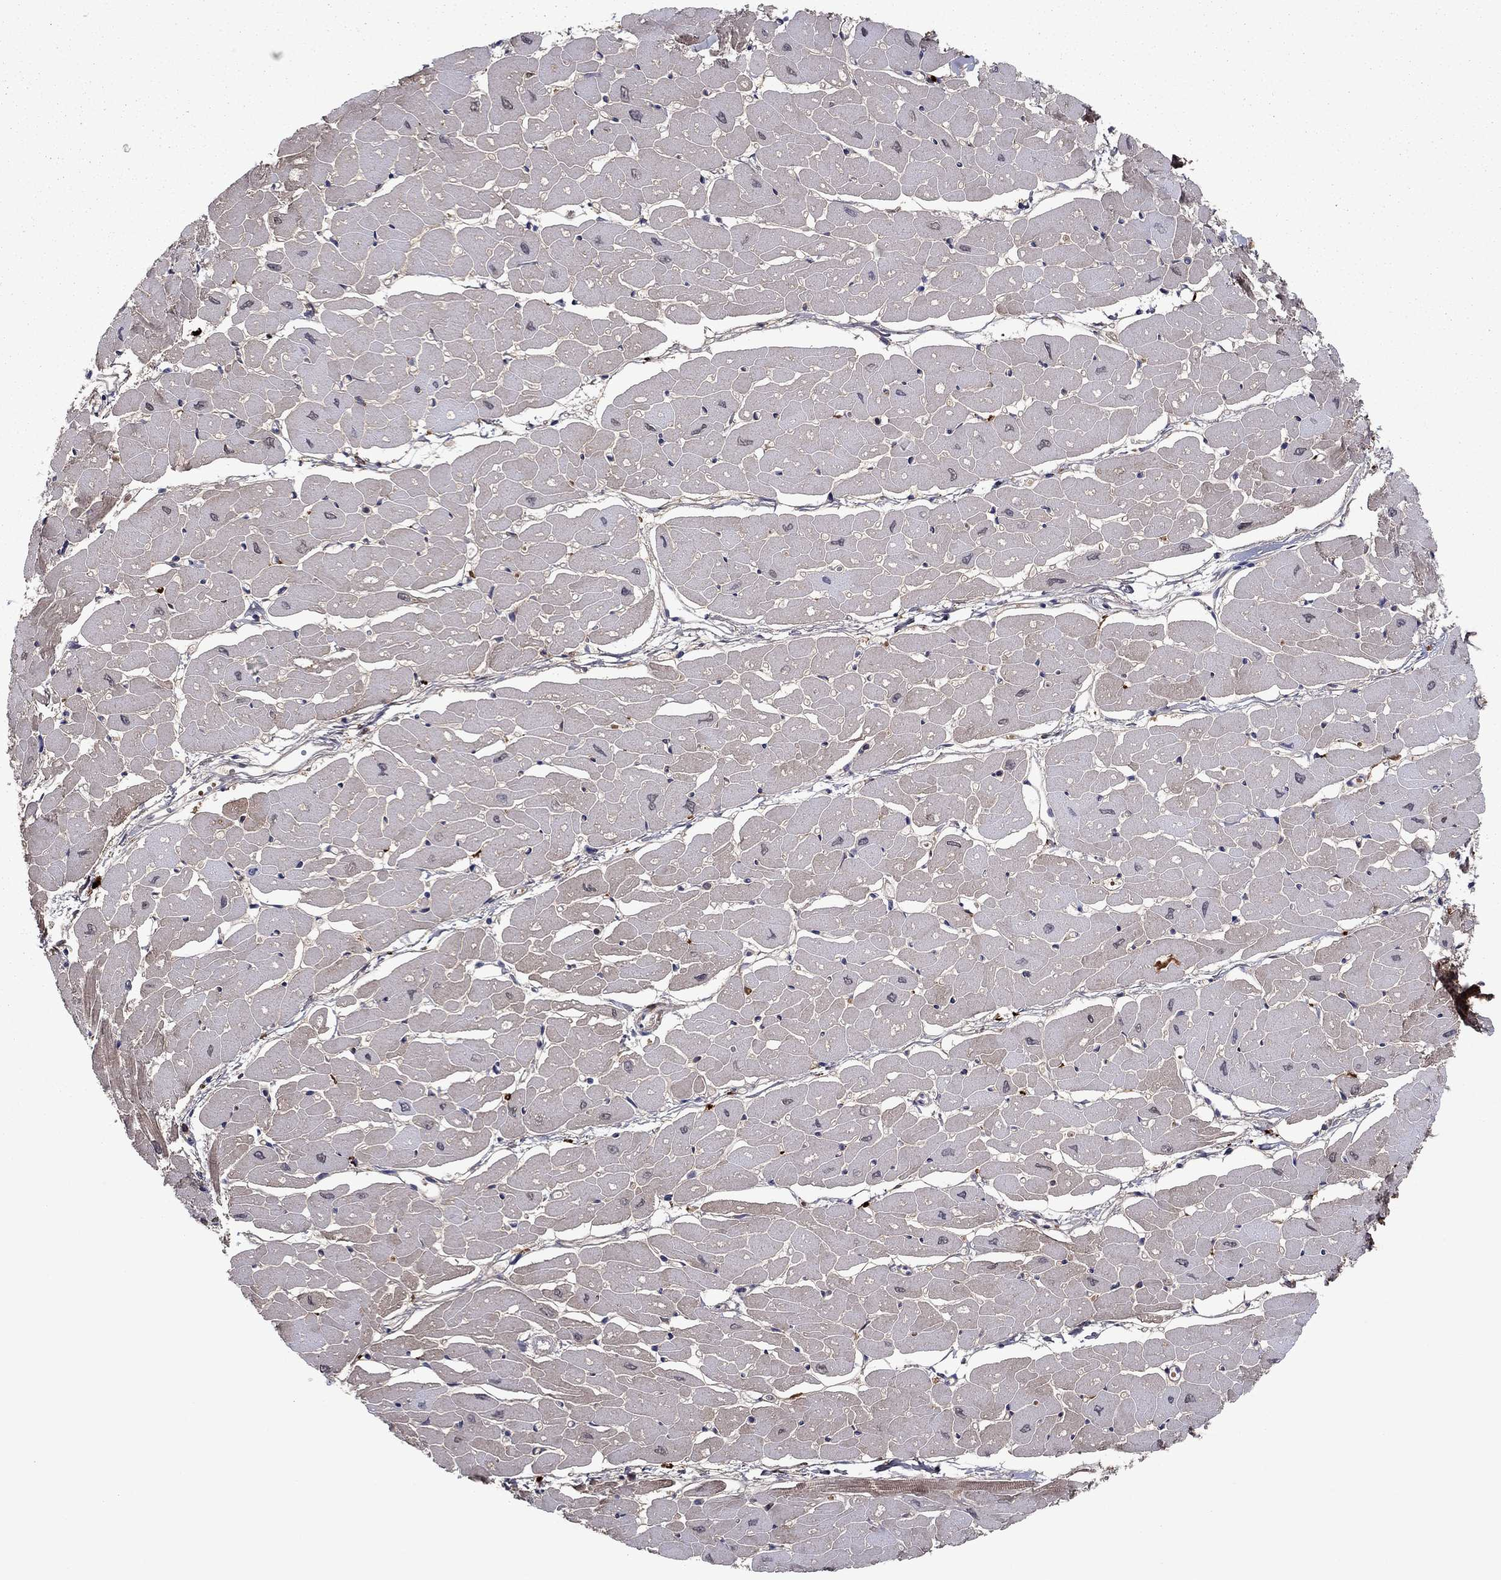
{"staining": {"intensity": "moderate", "quantity": "<25%", "location": "cytoplasmic/membranous"}, "tissue": "heart muscle", "cell_type": "Cardiomyocytes", "image_type": "normal", "snomed": [{"axis": "morphology", "description": "Normal tissue, NOS"}, {"axis": "topography", "description": "Heart"}], "caption": "A brown stain shows moderate cytoplasmic/membranous positivity of a protein in cardiomyocytes of benign human heart muscle. (brown staining indicates protein expression, while blue staining denotes nuclei).", "gene": "HPX", "patient": {"sex": "male", "age": 57}}